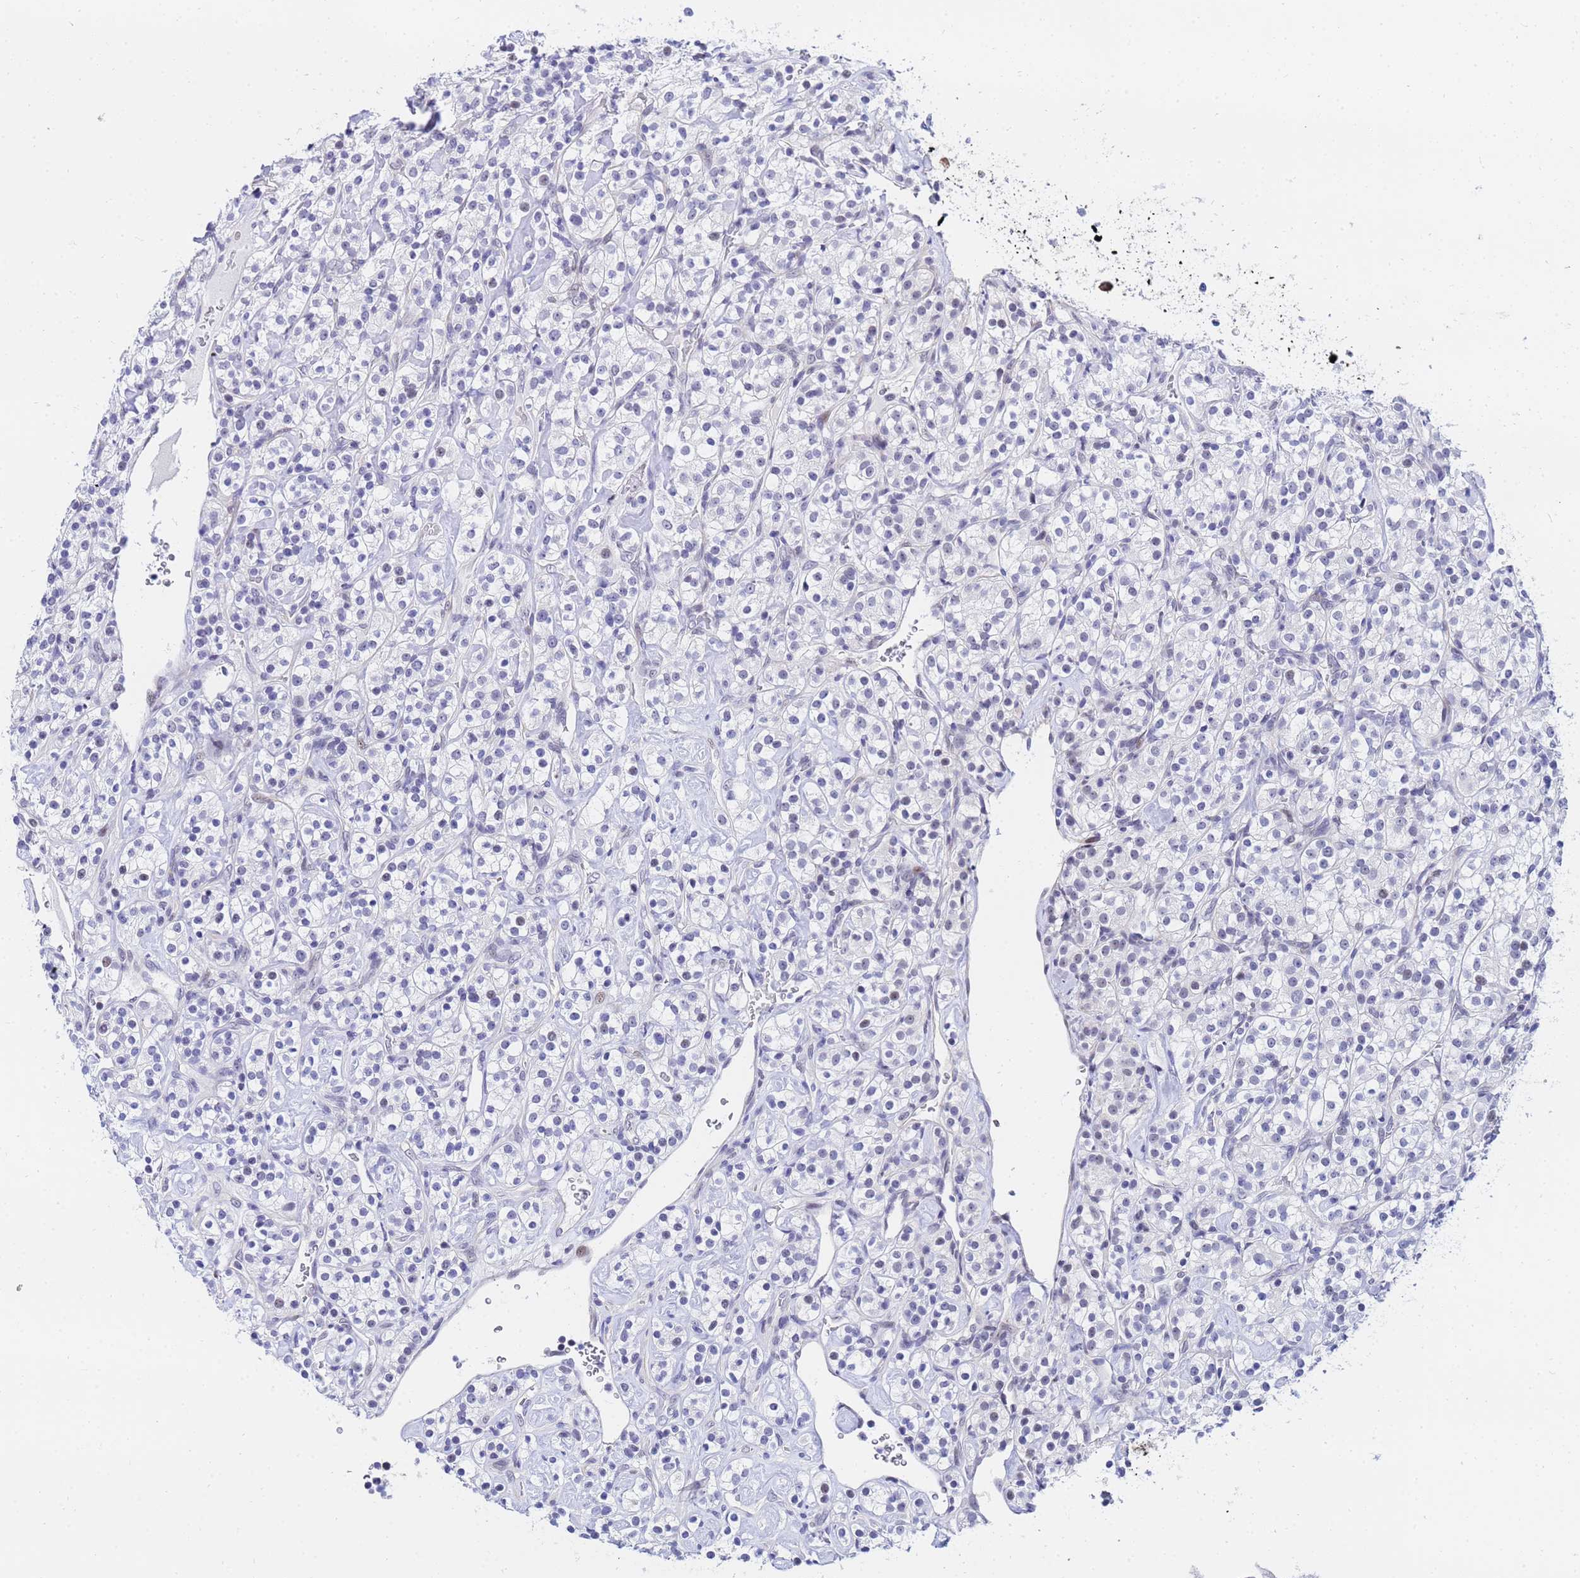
{"staining": {"intensity": "negative", "quantity": "none", "location": "none"}, "tissue": "renal cancer", "cell_type": "Tumor cells", "image_type": "cancer", "snomed": [{"axis": "morphology", "description": "Adenocarcinoma, NOS"}, {"axis": "topography", "description": "Kidney"}], "caption": "Renal cancer (adenocarcinoma) stained for a protein using immunohistochemistry (IHC) shows no staining tumor cells.", "gene": "CKMT1A", "patient": {"sex": "male", "age": 77}}